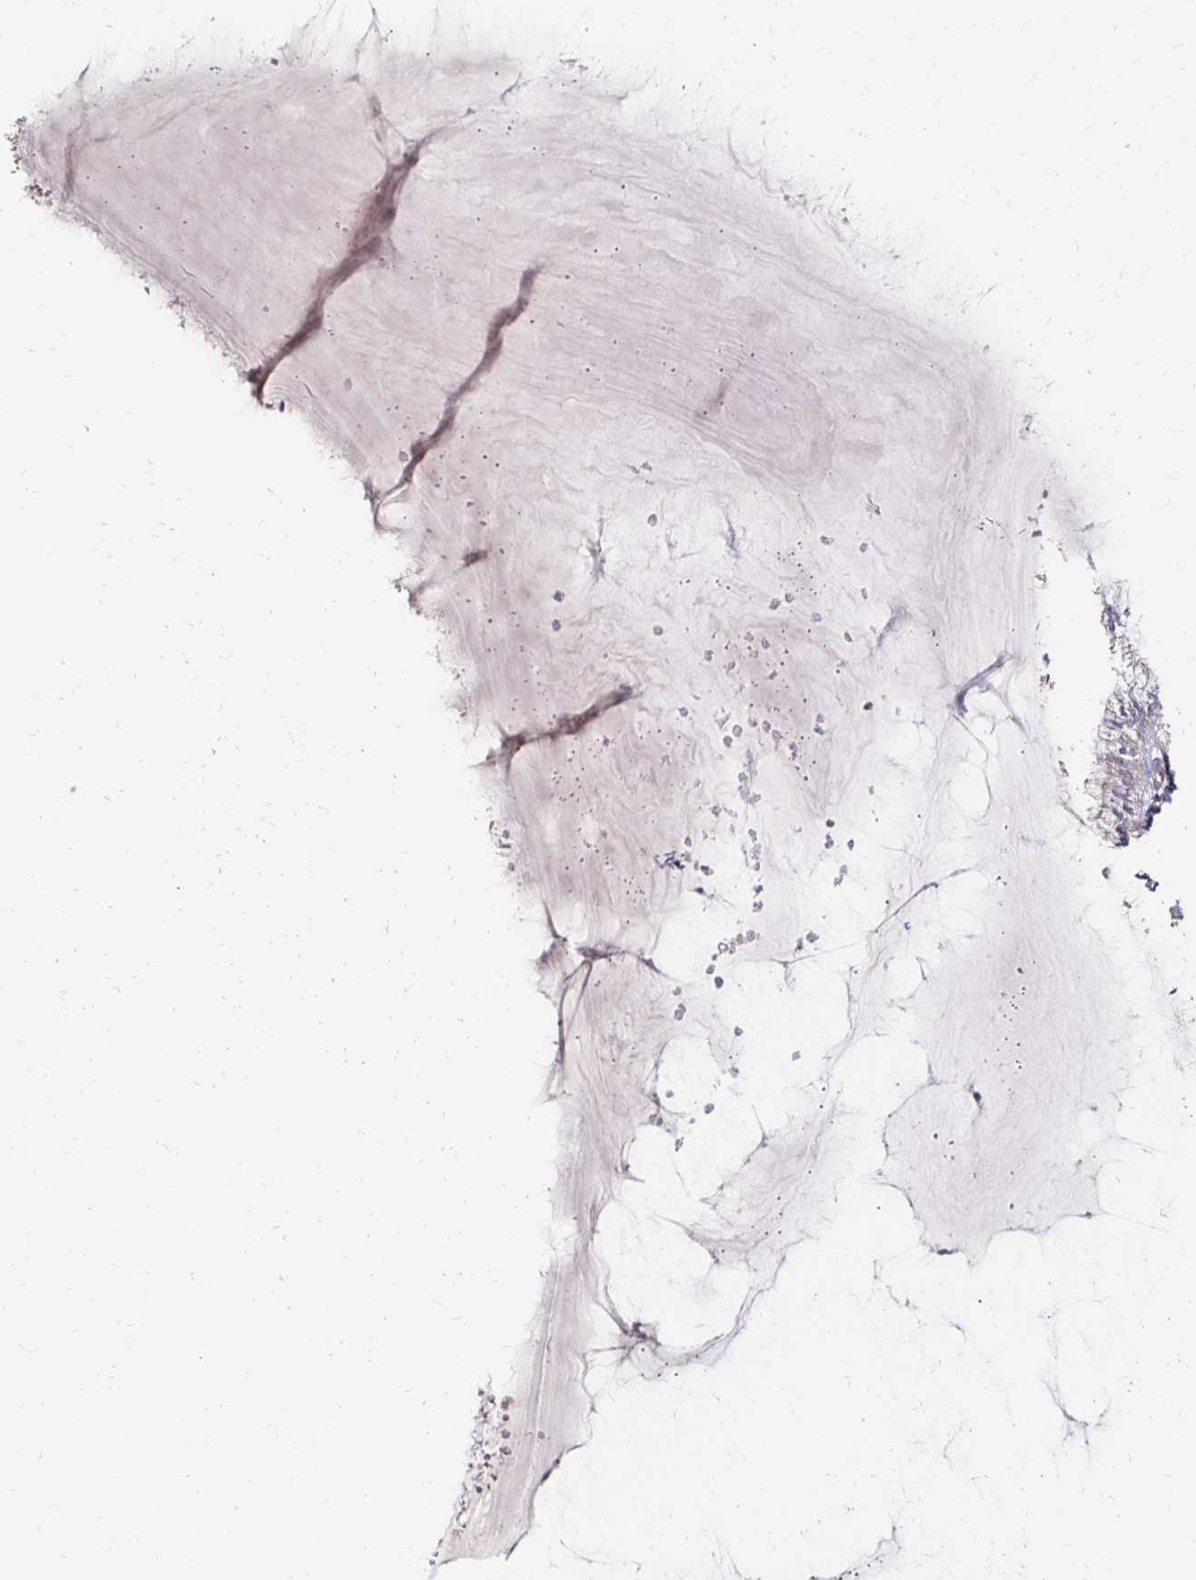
{"staining": {"intensity": "negative", "quantity": "none", "location": "none"}, "tissue": "cervix", "cell_type": "Glandular cells", "image_type": "normal", "snomed": [{"axis": "morphology", "description": "Normal tissue, NOS"}, {"axis": "topography", "description": "Cervix"}], "caption": "DAB (3,3'-diaminobenzidine) immunohistochemical staining of unremarkable cervix reveals no significant positivity in glandular cells.", "gene": "ZNF727", "patient": {"sex": "female", "age": 37}}